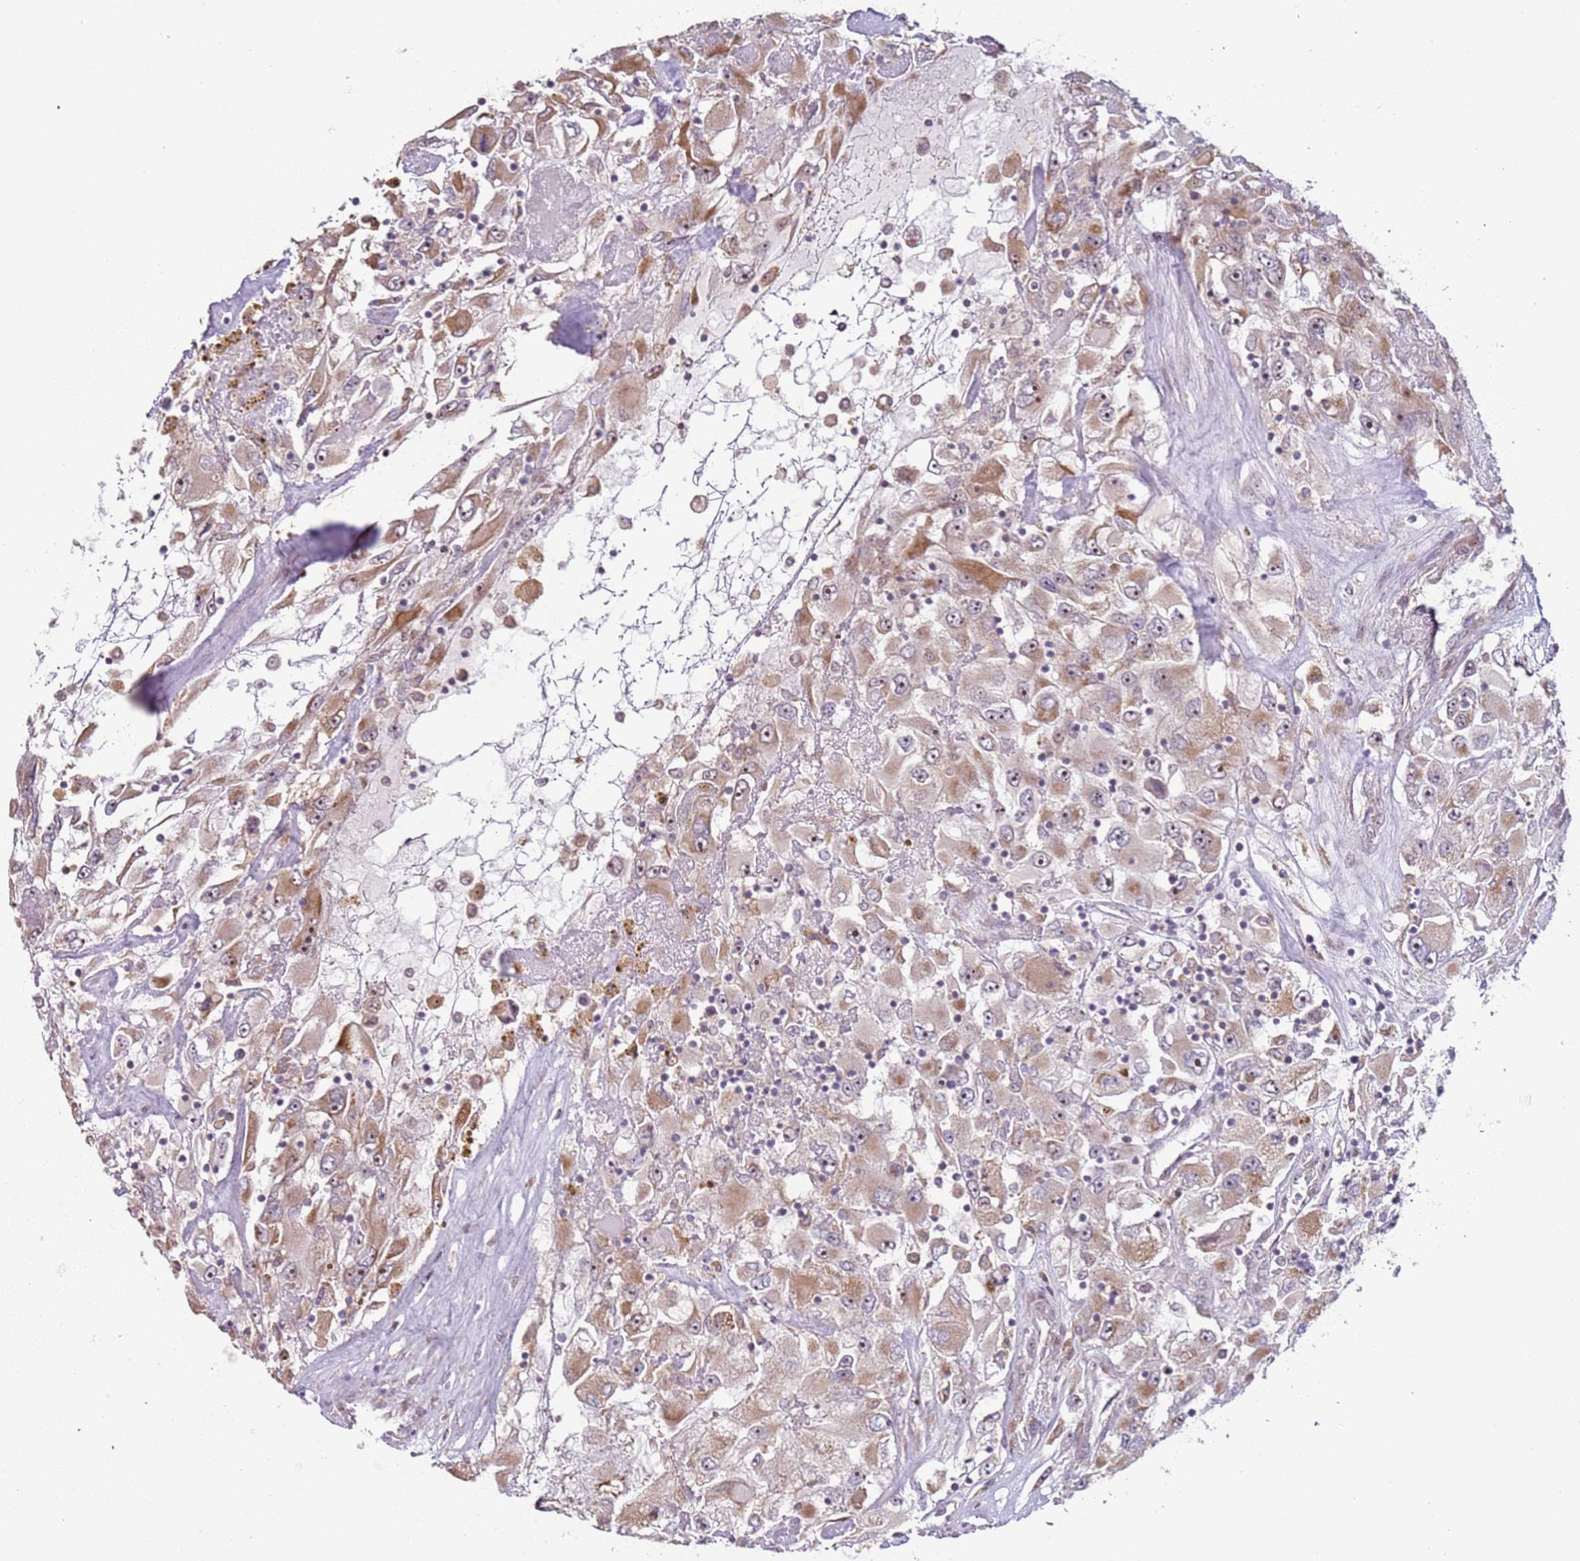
{"staining": {"intensity": "moderate", "quantity": ">75%", "location": "cytoplasmic/membranous,nuclear"}, "tissue": "renal cancer", "cell_type": "Tumor cells", "image_type": "cancer", "snomed": [{"axis": "morphology", "description": "Adenocarcinoma, NOS"}, {"axis": "topography", "description": "Kidney"}], "caption": "Adenocarcinoma (renal) was stained to show a protein in brown. There is medium levels of moderate cytoplasmic/membranous and nuclear staining in approximately >75% of tumor cells.", "gene": "UCMA", "patient": {"sex": "female", "age": 52}}